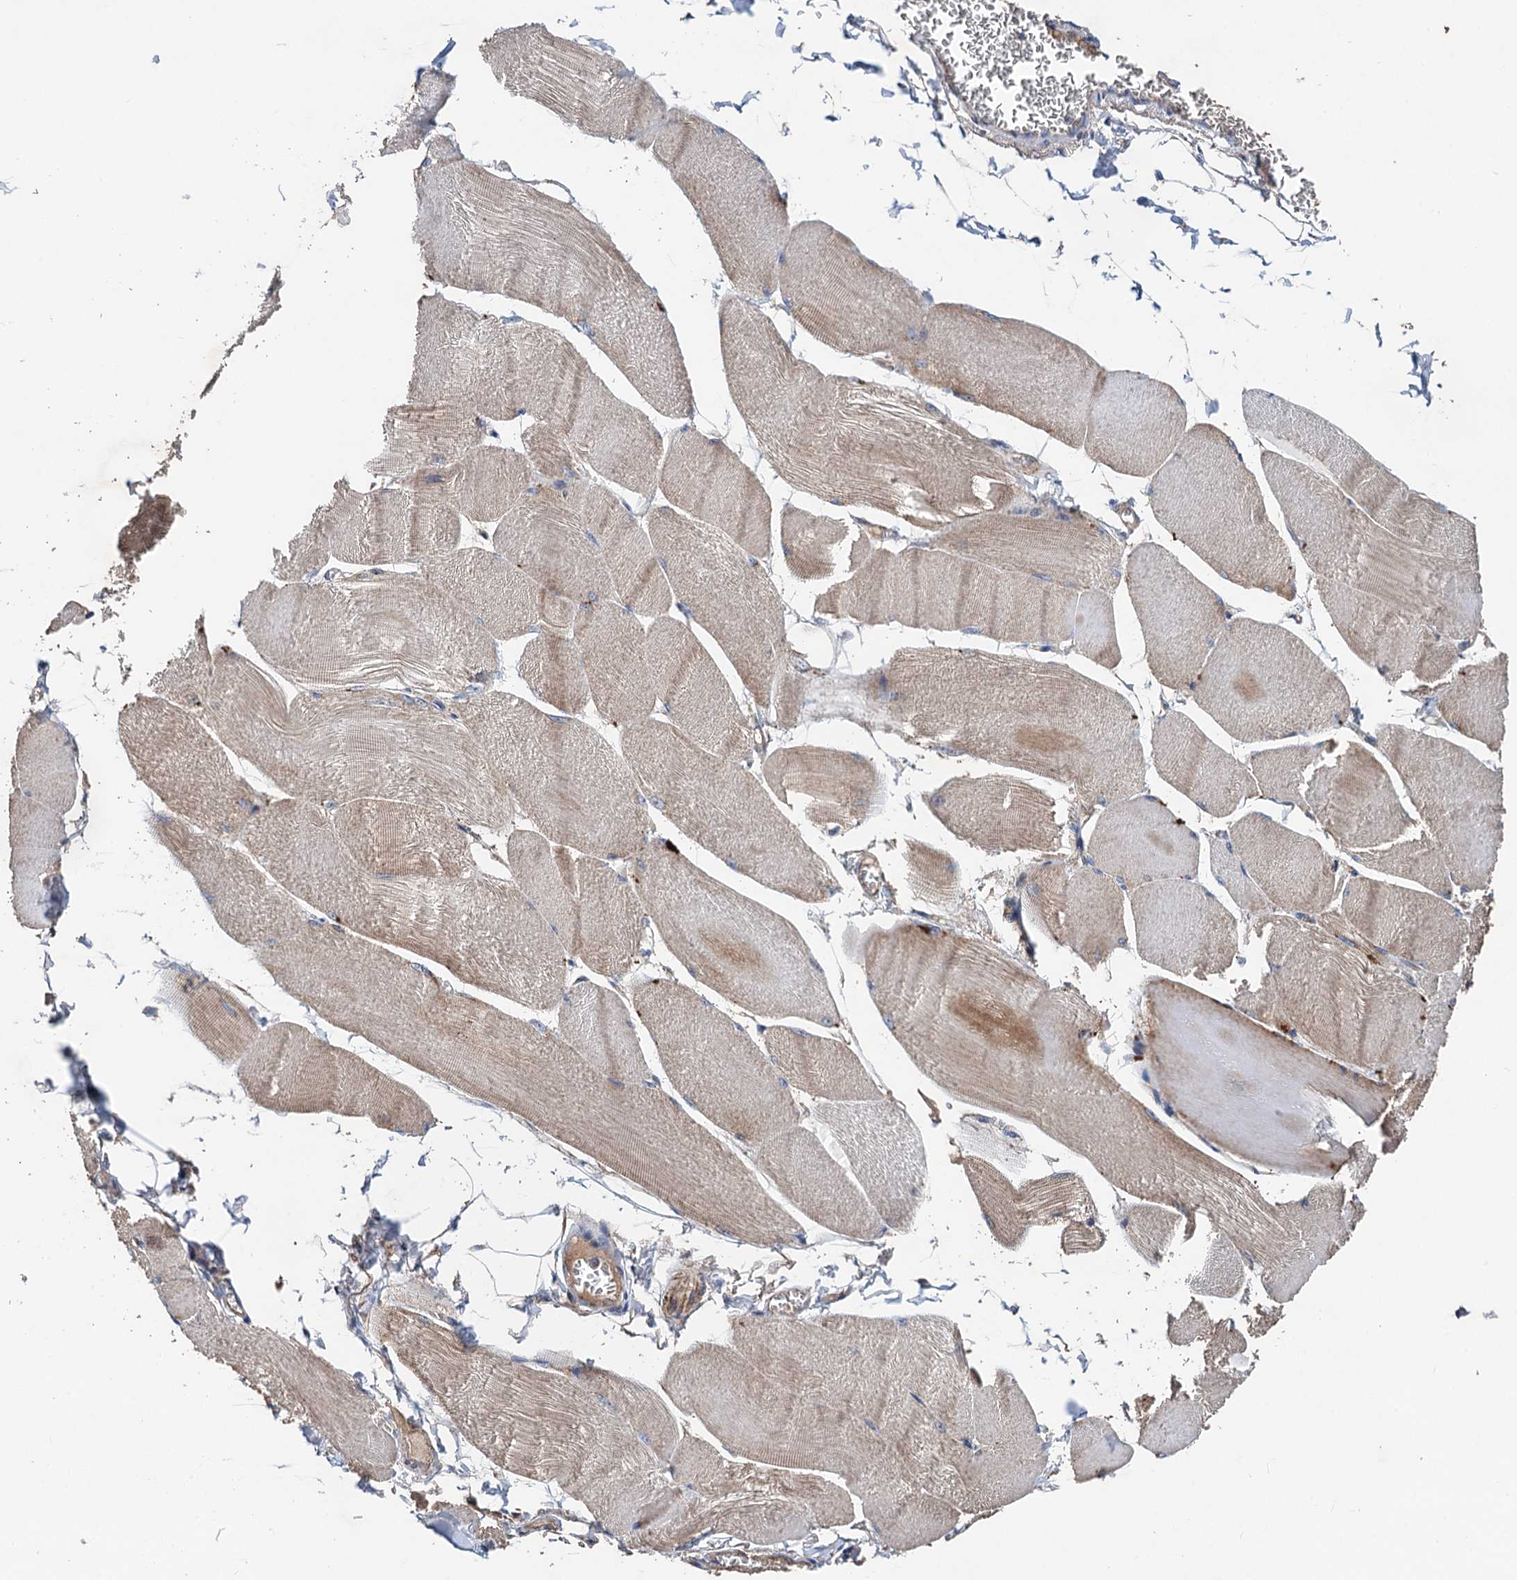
{"staining": {"intensity": "moderate", "quantity": "25%-75%", "location": "cytoplasmic/membranous"}, "tissue": "skeletal muscle", "cell_type": "Myocytes", "image_type": "normal", "snomed": [{"axis": "morphology", "description": "Normal tissue, NOS"}, {"axis": "morphology", "description": "Basal cell carcinoma"}, {"axis": "topography", "description": "Skeletal muscle"}], "caption": "Protein positivity by immunohistochemistry (IHC) demonstrates moderate cytoplasmic/membranous staining in about 25%-75% of myocytes in unremarkable skeletal muscle. Immunohistochemistry stains the protein in brown and the nuclei are stained blue.", "gene": "DGLUCY", "patient": {"sex": "female", "age": 64}}